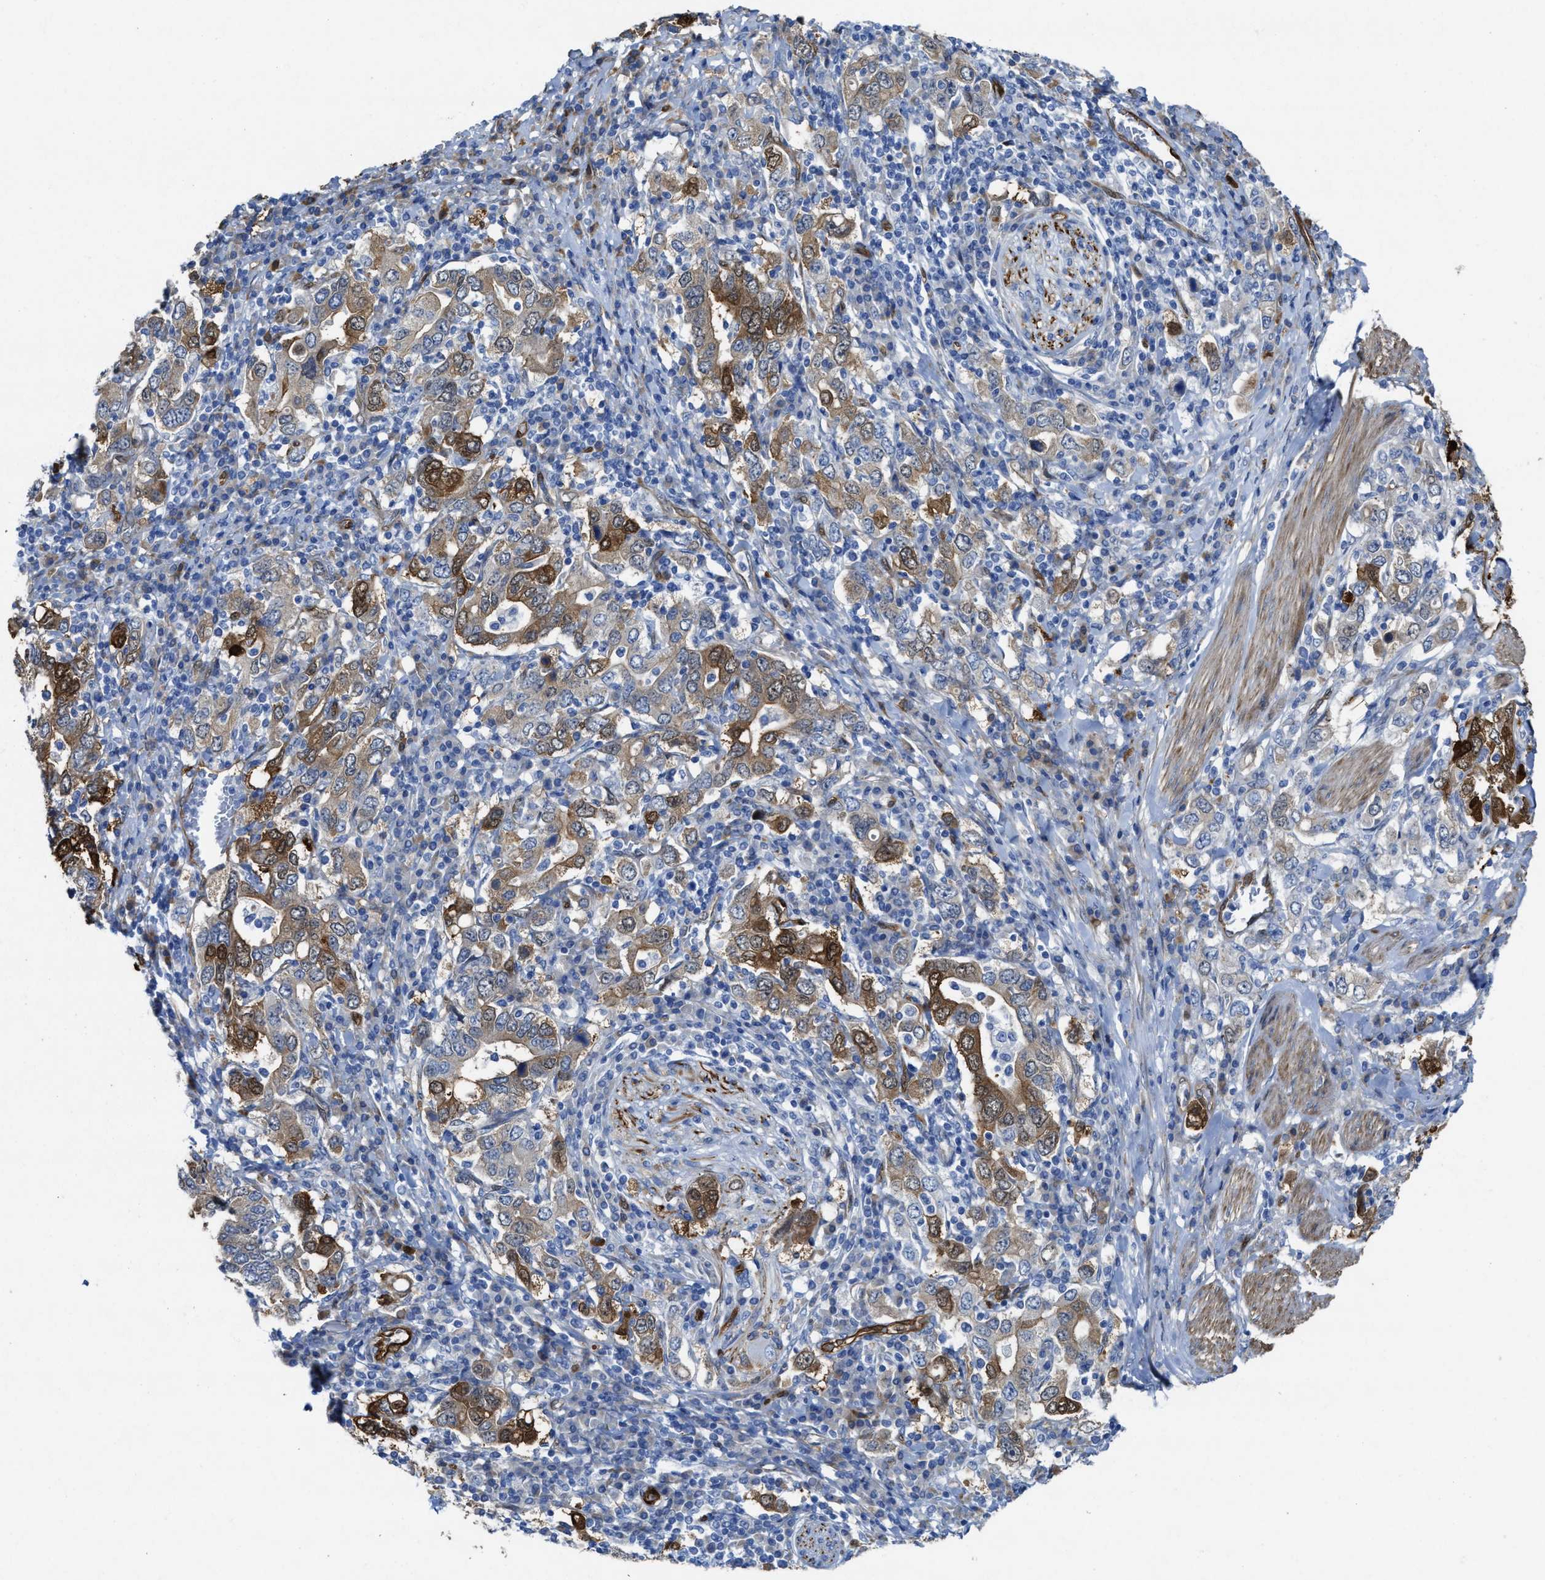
{"staining": {"intensity": "strong", "quantity": ">75%", "location": "cytoplasmic/membranous,nuclear"}, "tissue": "stomach cancer", "cell_type": "Tumor cells", "image_type": "cancer", "snomed": [{"axis": "morphology", "description": "Adenocarcinoma, NOS"}, {"axis": "topography", "description": "Stomach, upper"}], "caption": "This is a micrograph of immunohistochemistry staining of stomach cancer, which shows strong expression in the cytoplasmic/membranous and nuclear of tumor cells.", "gene": "ASS1", "patient": {"sex": "male", "age": 62}}